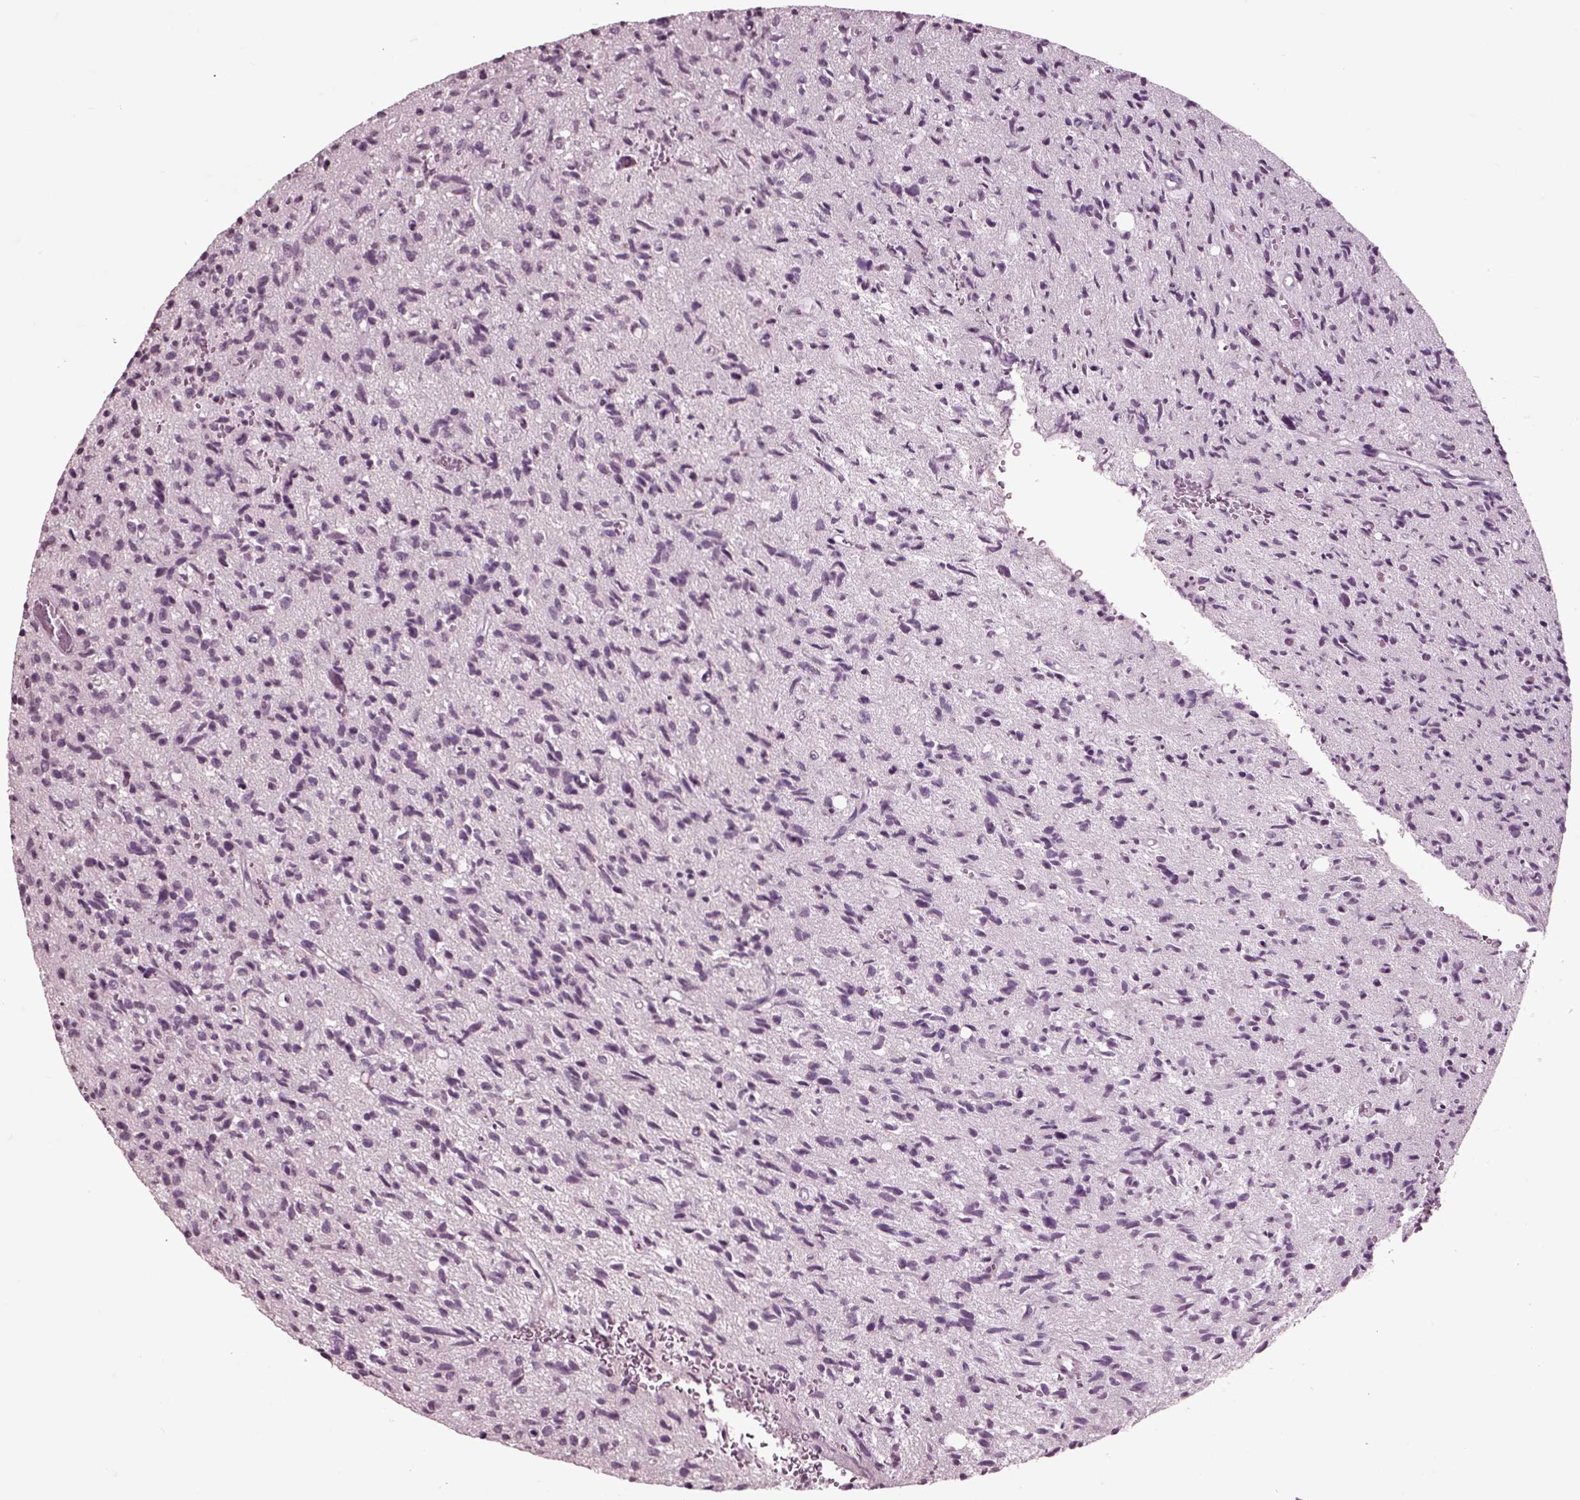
{"staining": {"intensity": "negative", "quantity": "none", "location": "none"}, "tissue": "glioma", "cell_type": "Tumor cells", "image_type": "cancer", "snomed": [{"axis": "morphology", "description": "Glioma, malignant, High grade"}, {"axis": "topography", "description": "Brain"}], "caption": "A micrograph of glioma stained for a protein displays no brown staining in tumor cells.", "gene": "CHGB", "patient": {"sex": "male", "age": 64}}